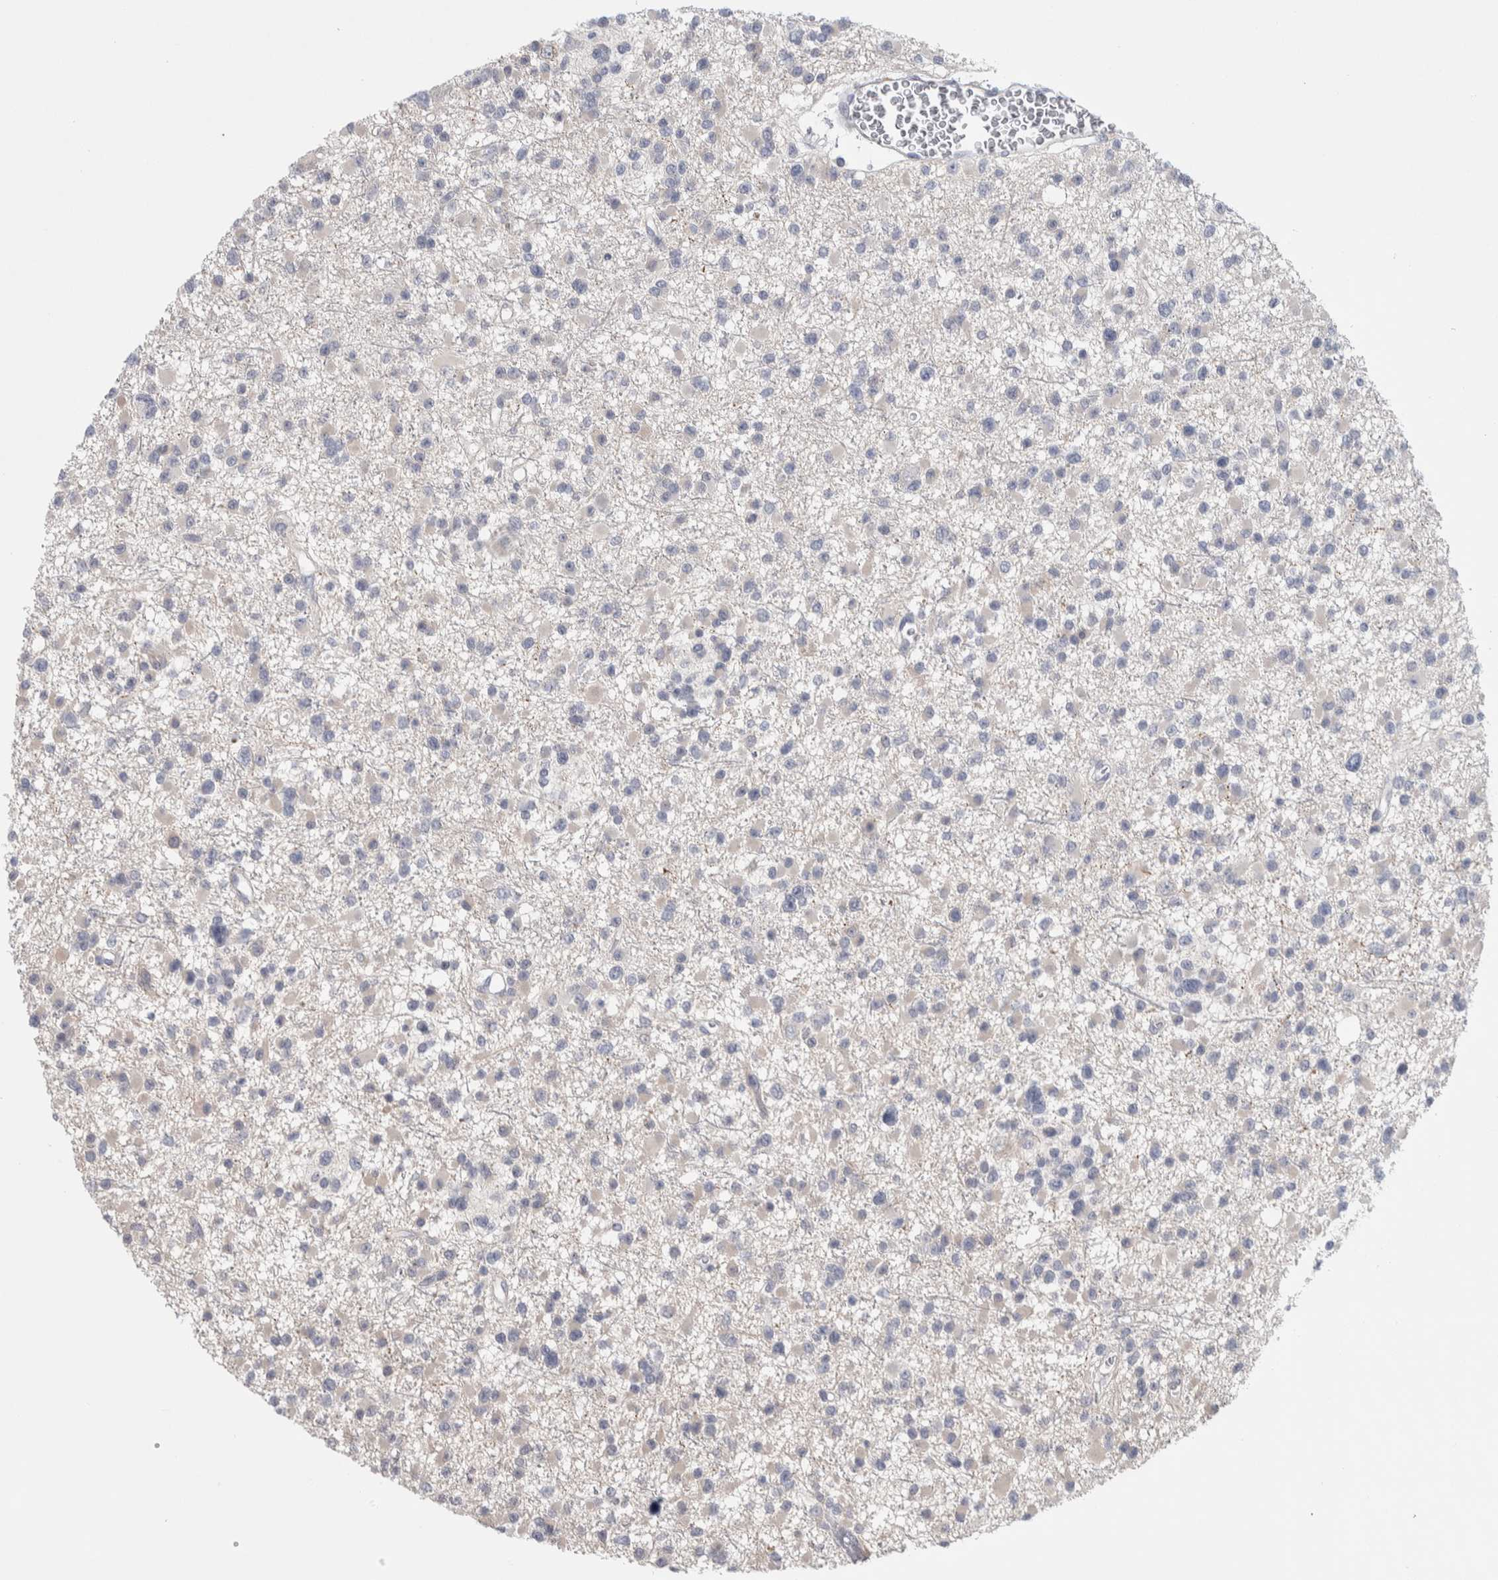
{"staining": {"intensity": "negative", "quantity": "none", "location": "none"}, "tissue": "glioma", "cell_type": "Tumor cells", "image_type": "cancer", "snomed": [{"axis": "morphology", "description": "Glioma, malignant, Low grade"}, {"axis": "topography", "description": "Brain"}], "caption": "Human malignant glioma (low-grade) stained for a protein using IHC displays no positivity in tumor cells.", "gene": "ZNF862", "patient": {"sex": "female", "age": 22}}